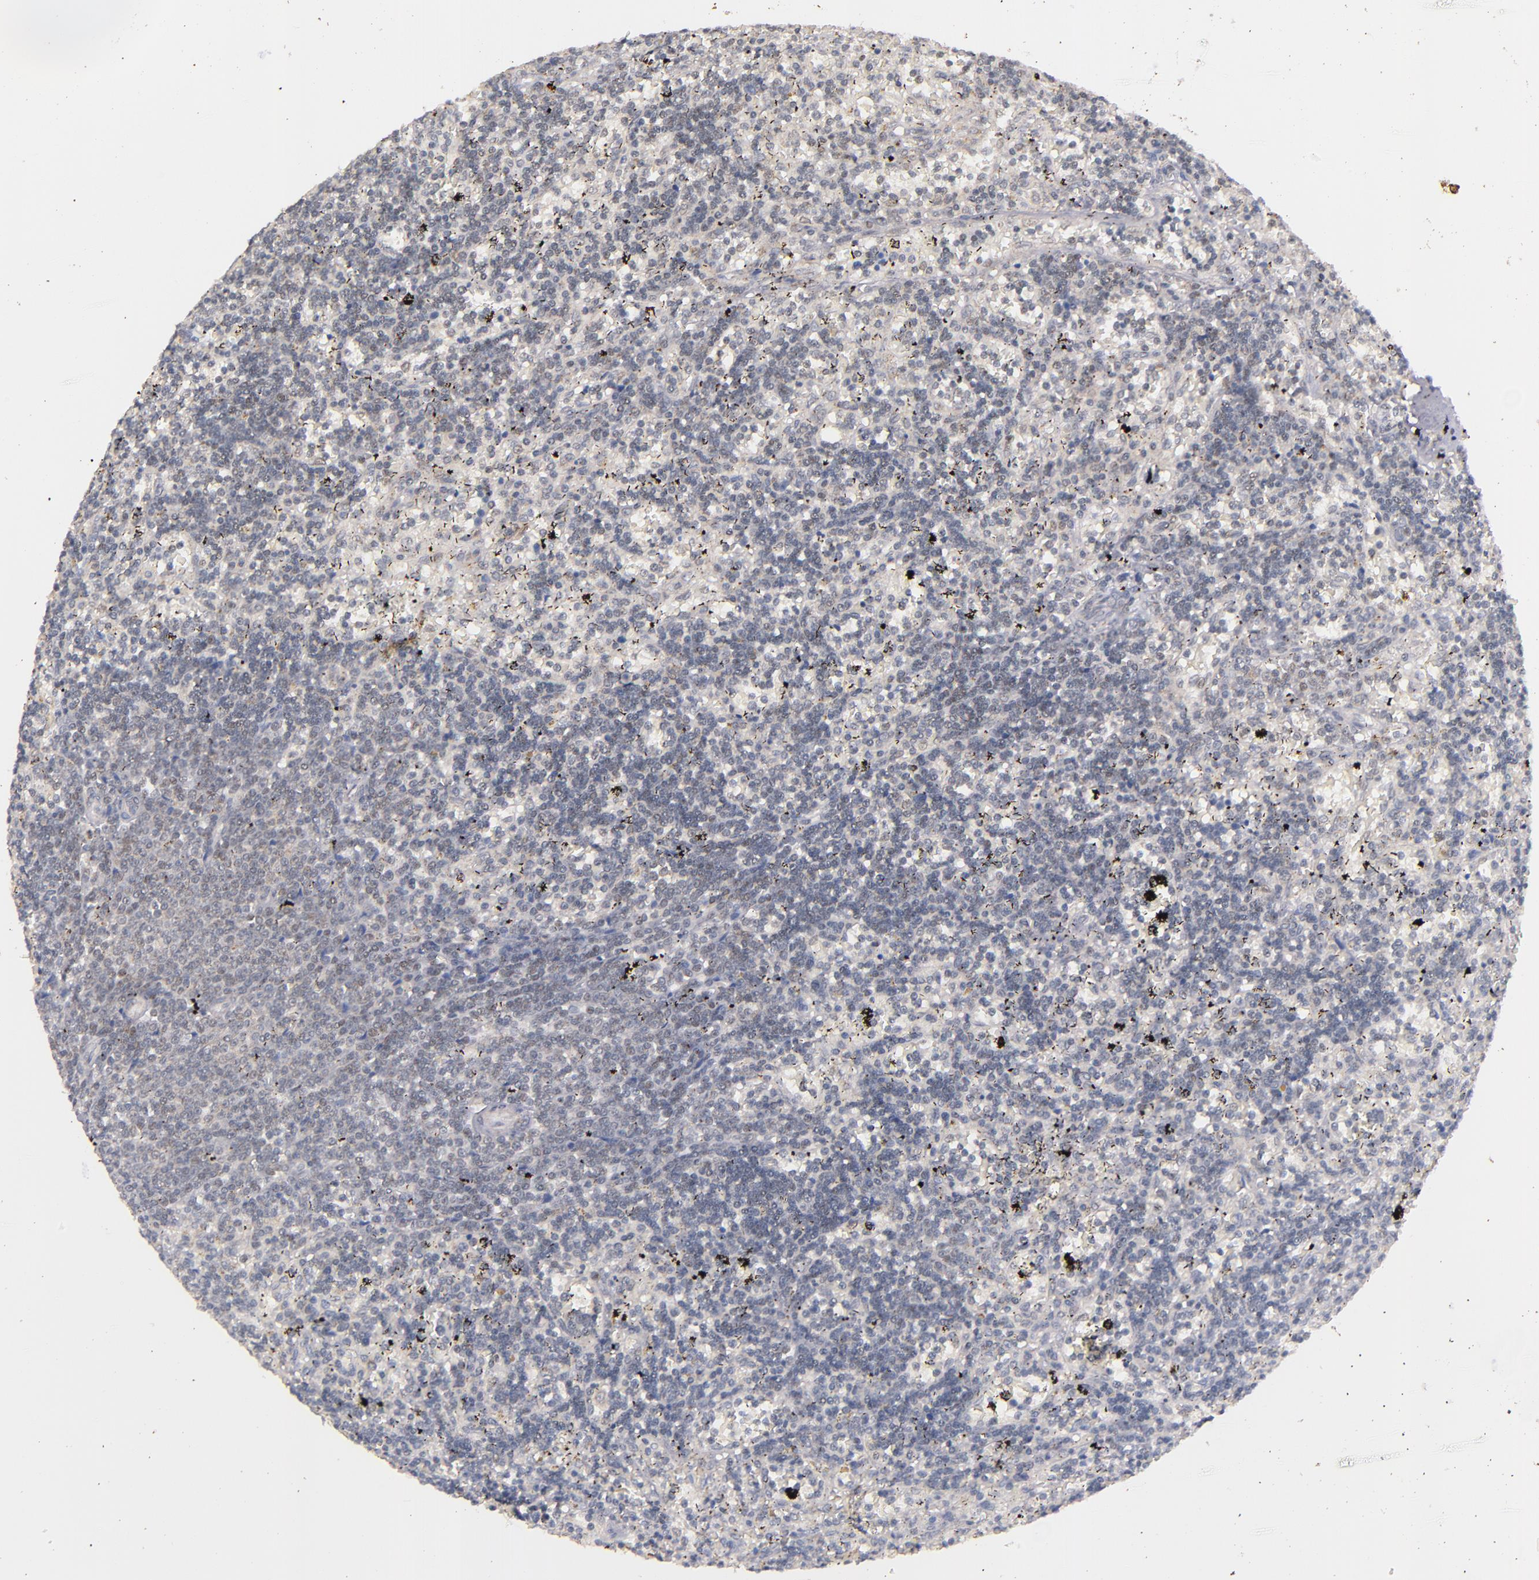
{"staining": {"intensity": "weak", "quantity": "25%-75%", "location": "cytoplasmic/membranous"}, "tissue": "lymphoma", "cell_type": "Tumor cells", "image_type": "cancer", "snomed": [{"axis": "morphology", "description": "Malignant lymphoma, non-Hodgkin's type, Low grade"}, {"axis": "topography", "description": "Spleen"}], "caption": "A high-resolution photomicrograph shows immunohistochemistry (IHC) staining of lymphoma, which displays weak cytoplasmic/membranous expression in about 25%-75% of tumor cells.", "gene": "SYP", "patient": {"sex": "male", "age": 60}}